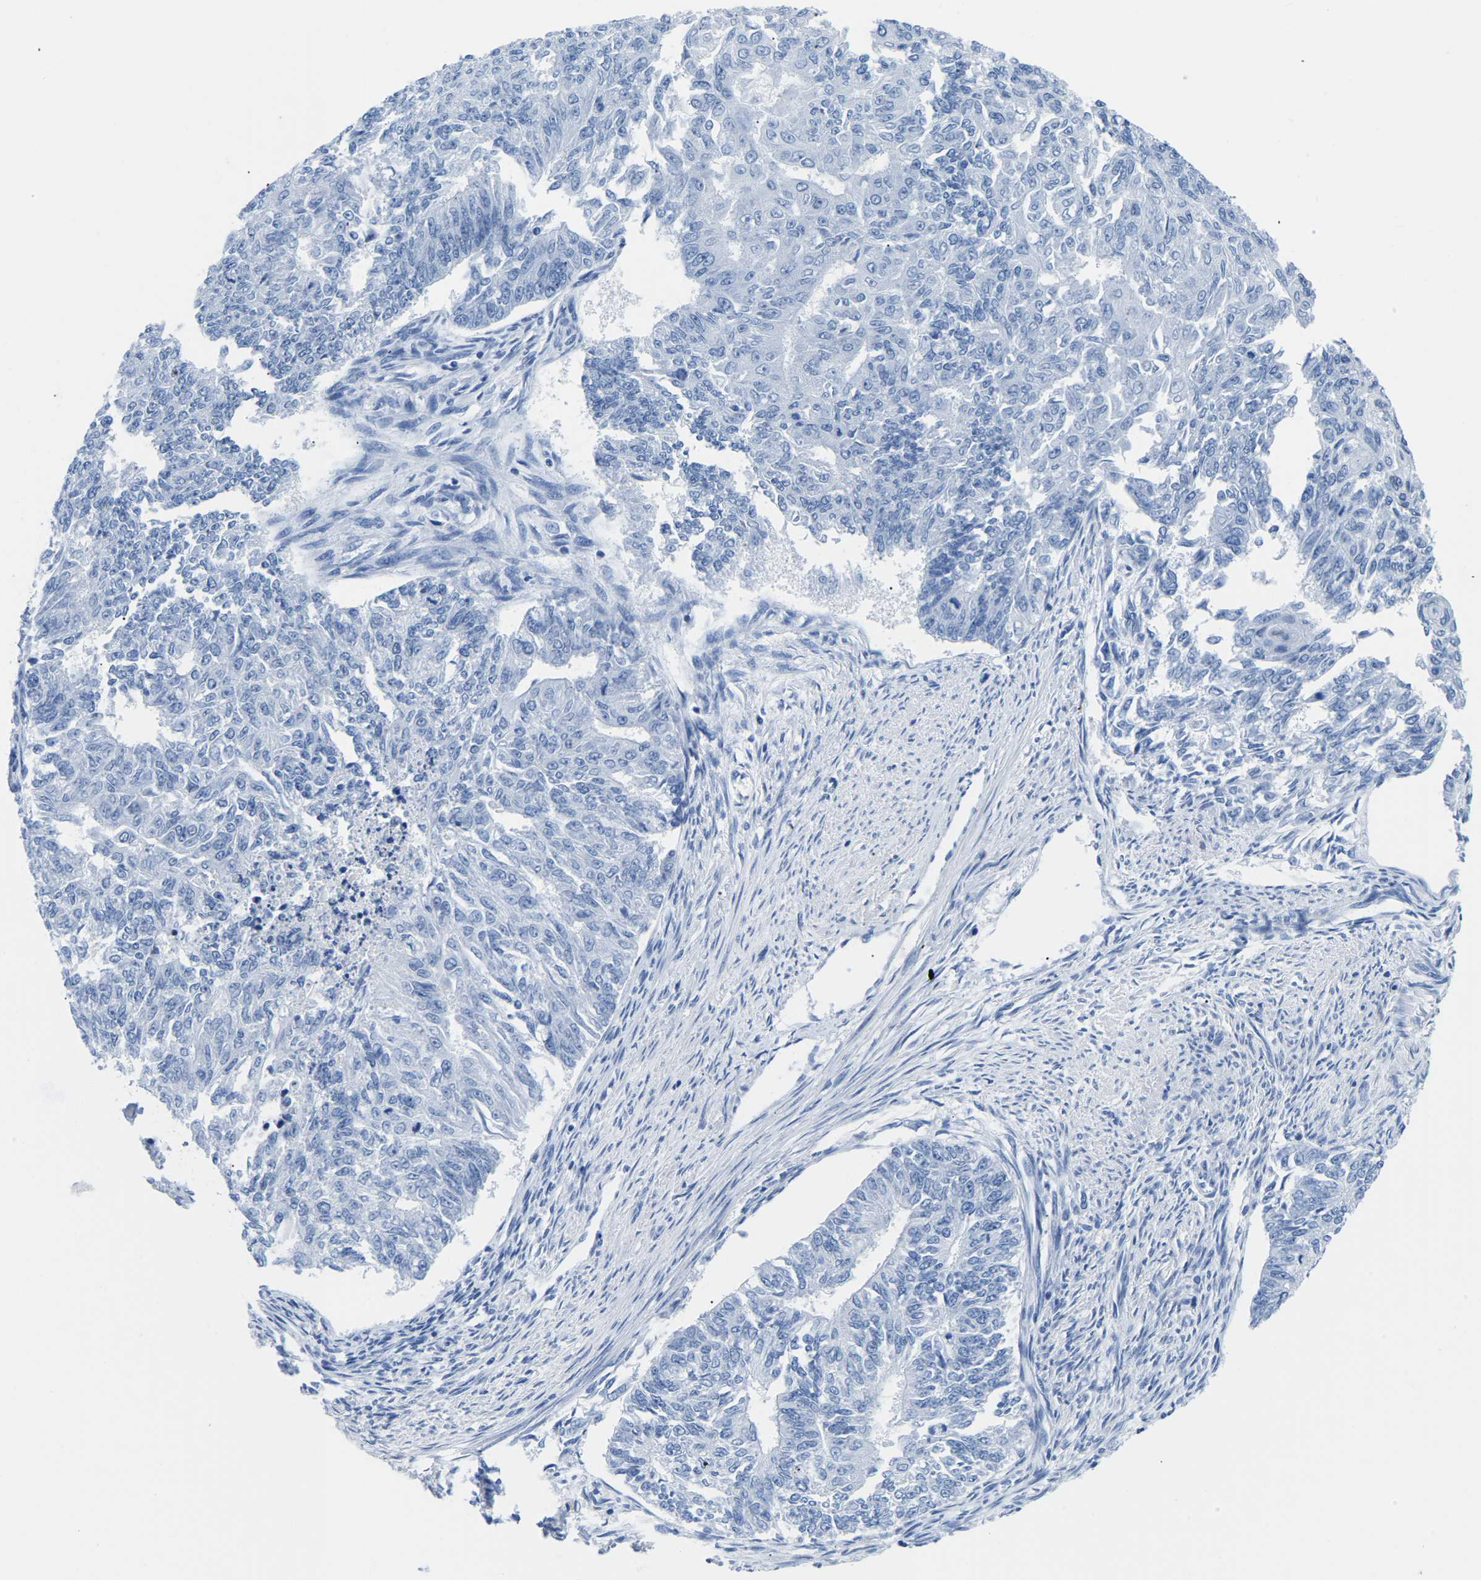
{"staining": {"intensity": "negative", "quantity": "none", "location": "none"}, "tissue": "endometrial cancer", "cell_type": "Tumor cells", "image_type": "cancer", "snomed": [{"axis": "morphology", "description": "Adenocarcinoma, NOS"}, {"axis": "topography", "description": "Endometrium"}], "caption": "Immunohistochemical staining of endometrial cancer (adenocarcinoma) displays no significant staining in tumor cells. (Brightfield microscopy of DAB immunohistochemistry at high magnification).", "gene": "UPK3A", "patient": {"sex": "female", "age": 32}}